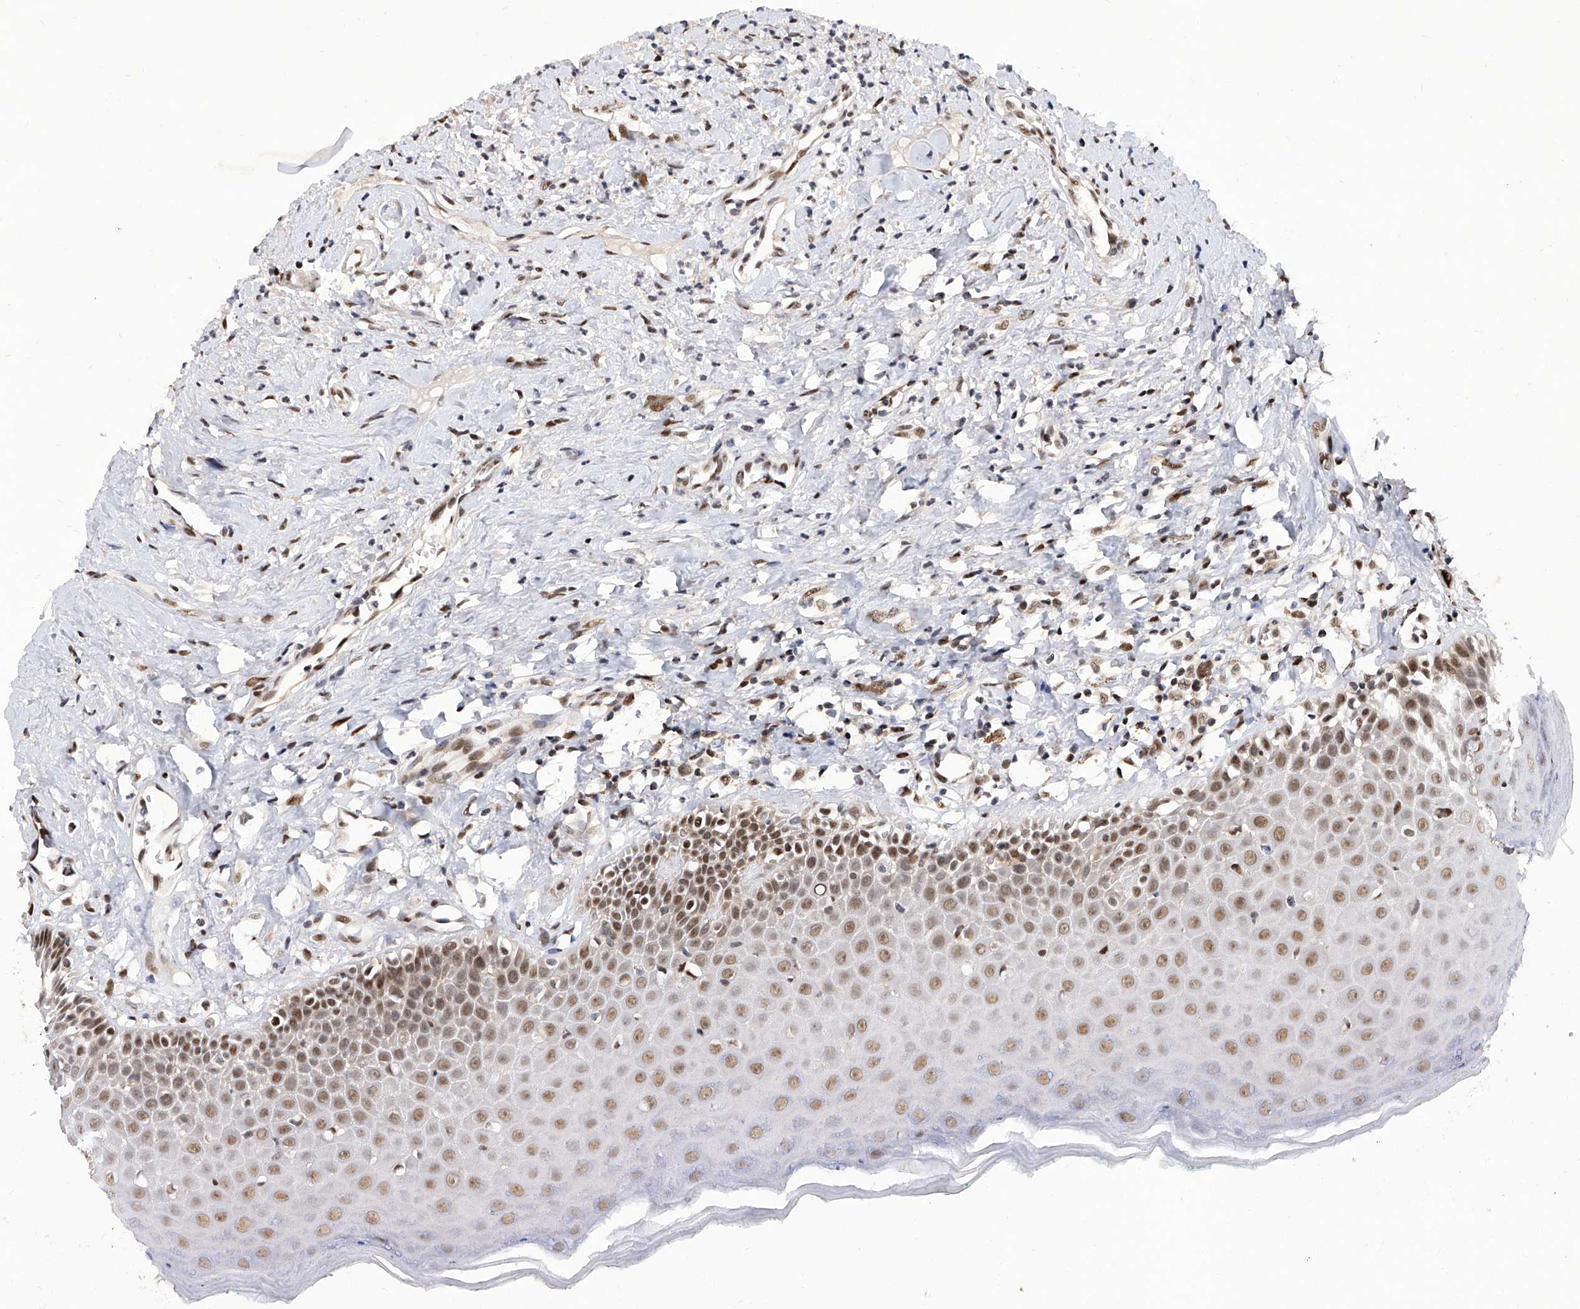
{"staining": {"intensity": "moderate", "quantity": ">75%", "location": "nuclear"}, "tissue": "oral mucosa", "cell_type": "Squamous epithelial cells", "image_type": "normal", "snomed": [{"axis": "morphology", "description": "Normal tissue, NOS"}, {"axis": "topography", "description": "Oral tissue"}], "caption": "DAB immunohistochemical staining of normal human oral mucosa exhibits moderate nuclear protein staining in about >75% of squamous epithelial cells. (brown staining indicates protein expression, while blue staining denotes nuclei).", "gene": "RAD54L", "patient": {"sex": "female", "age": 70}}